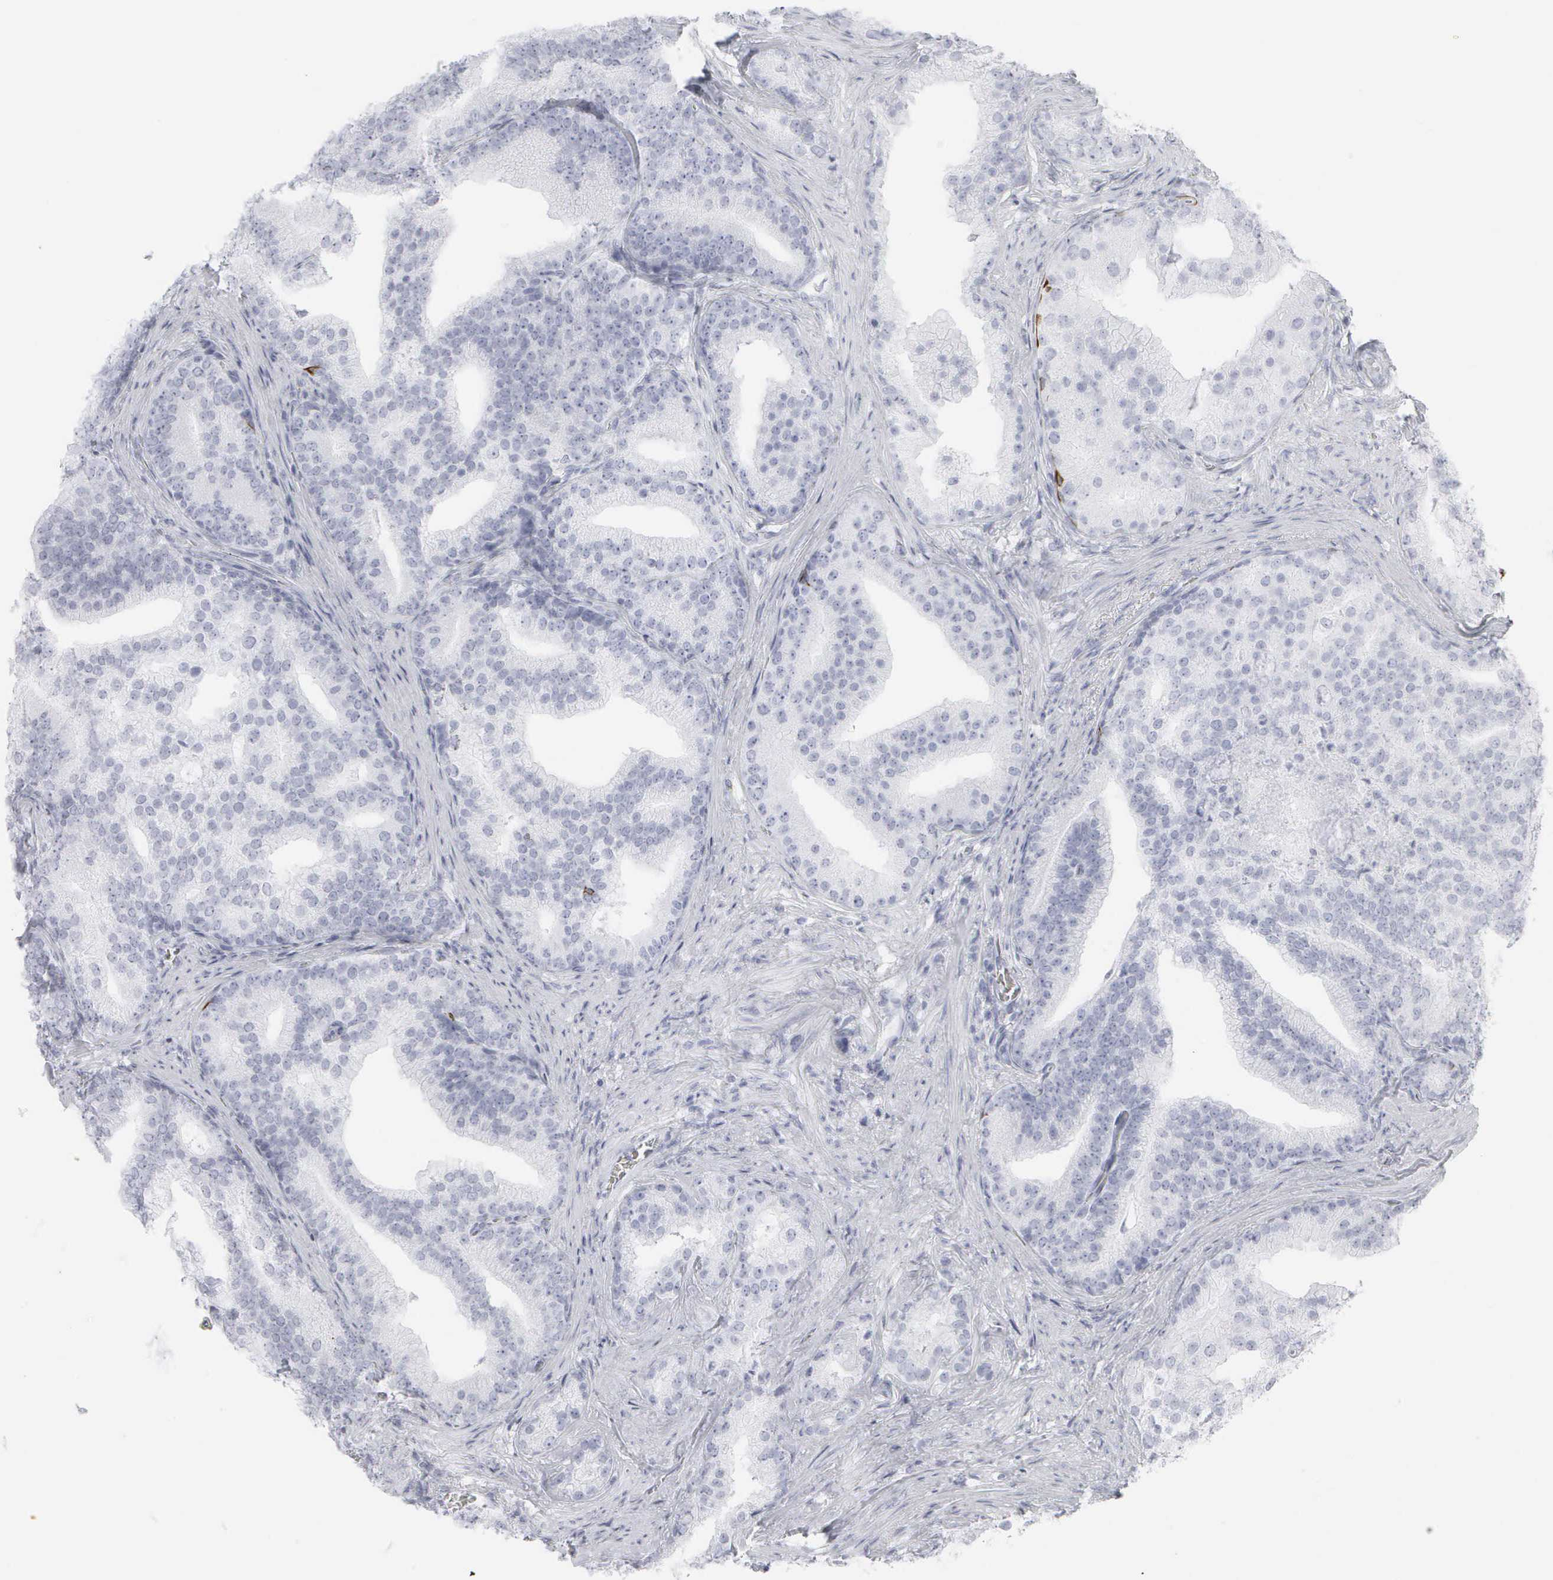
{"staining": {"intensity": "negative", "quantity": "none", "location": "none"}, "tissue": "prostate cancer", "cell_type": "Tumor cells", "image_type": "cancer", "snomed": [{"axis": "morphology", "description": "Adenocarcinoma, Low grade"}, {"axis": "topography", "description": "Prostate"}], "caption": "DAB immunohistochemical staining of human adenocarcinoma (low-grade) (prostate) displays no significant positivity in tumor cells. (DAB IHC with hematoxylin counter stain).", "gene": "KRT14", "patient": {"sex": "male", "age": 71}}